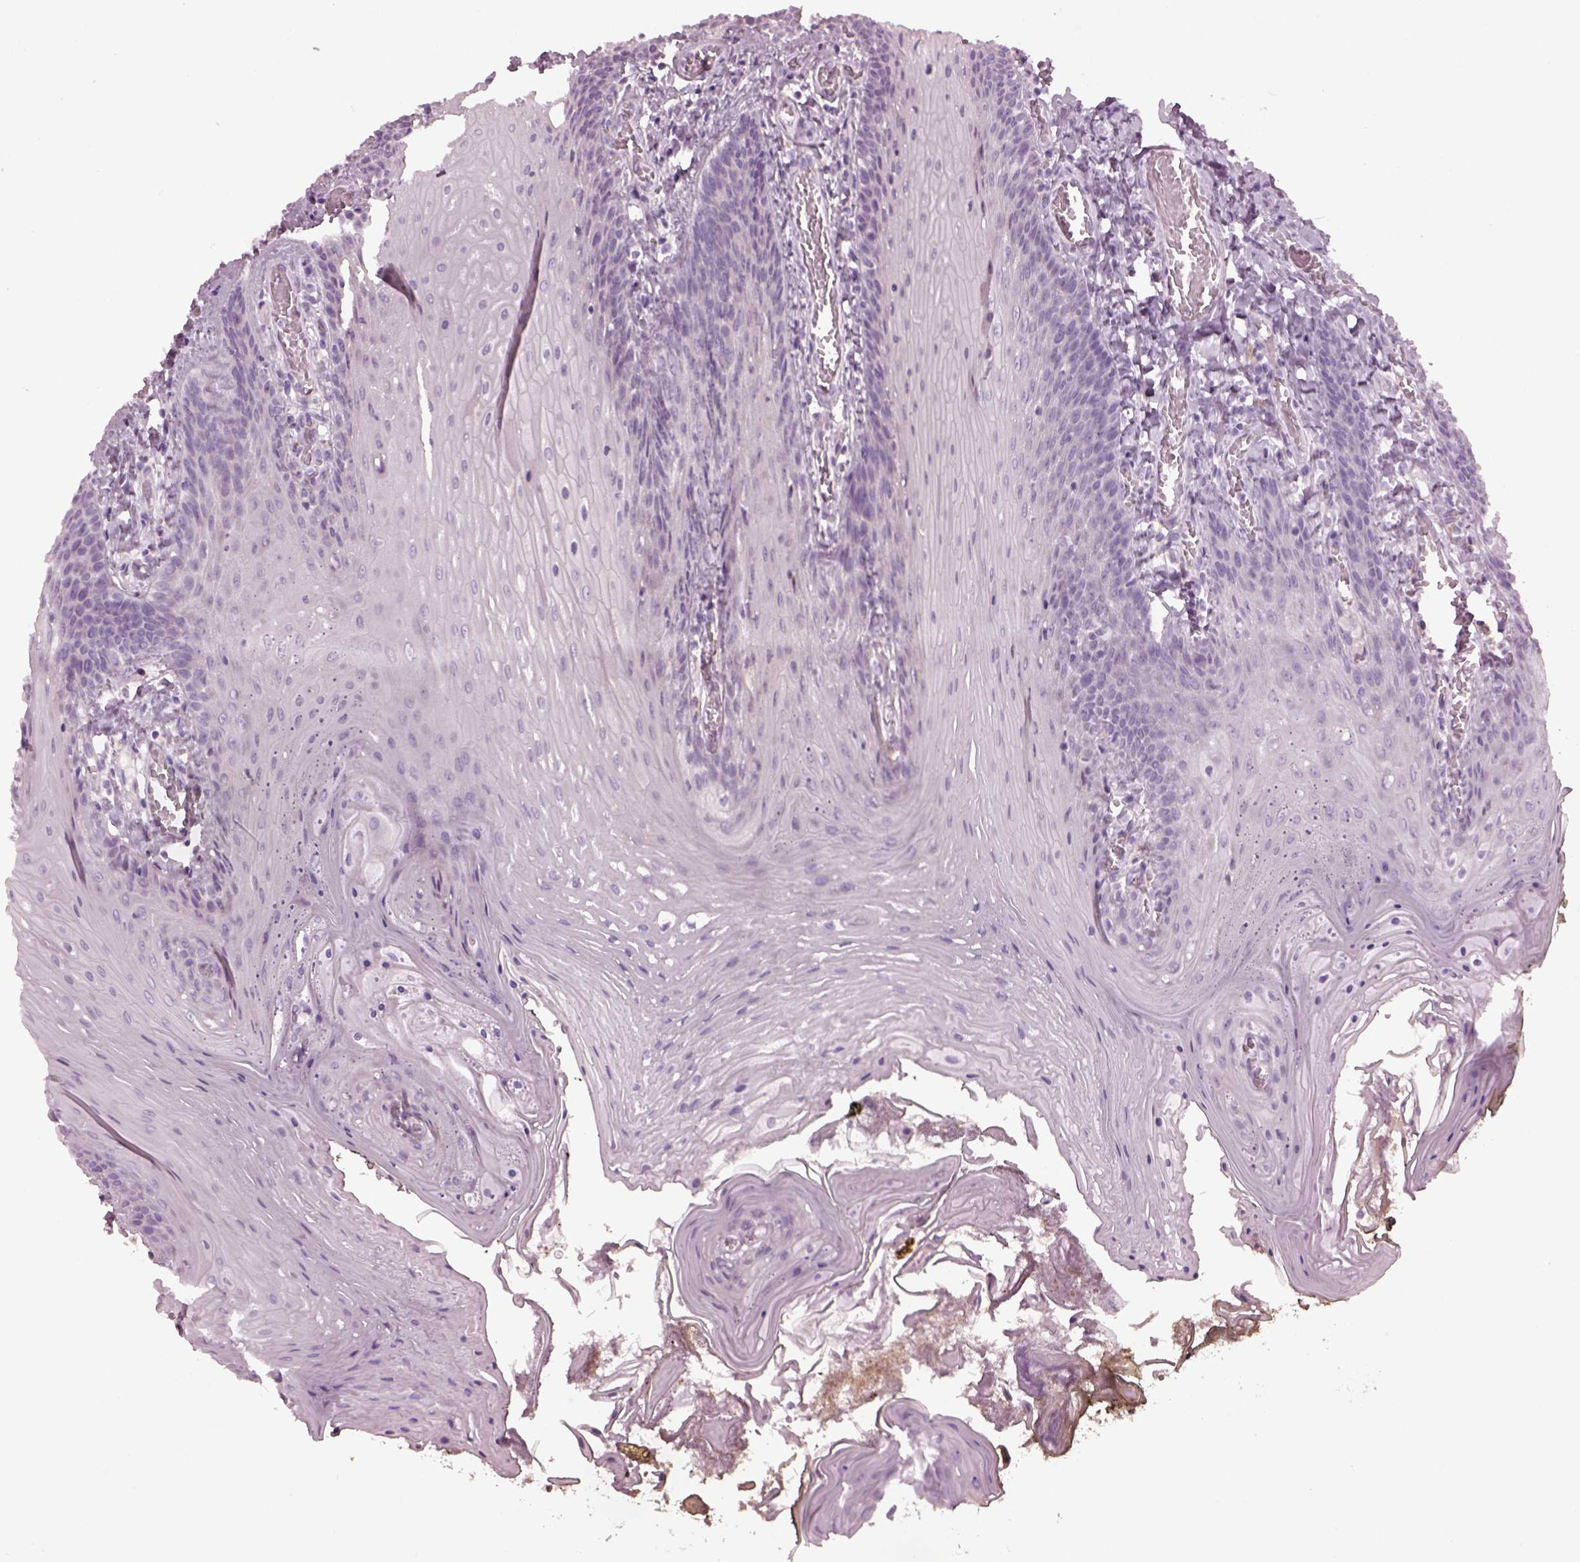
{"staining": {"intensity": "negative", "quantity": "none", "location": "none"}, "tissue": "oral mucosa", "cell_type": "Squamous epithelial cells", "image_type": "normal", "snomed": [{"axis": "morphology", "description": "Normal tissue, NOS"}, {"axis": "topography", "description": "Oral tissue"}], "caption": "Oral mucosa stained for a protein using immunohistochemistry shows no positivity squamous epithelial cells.", "gene": "TMEM231", "patient": {"sex": "male", "age": 9}}